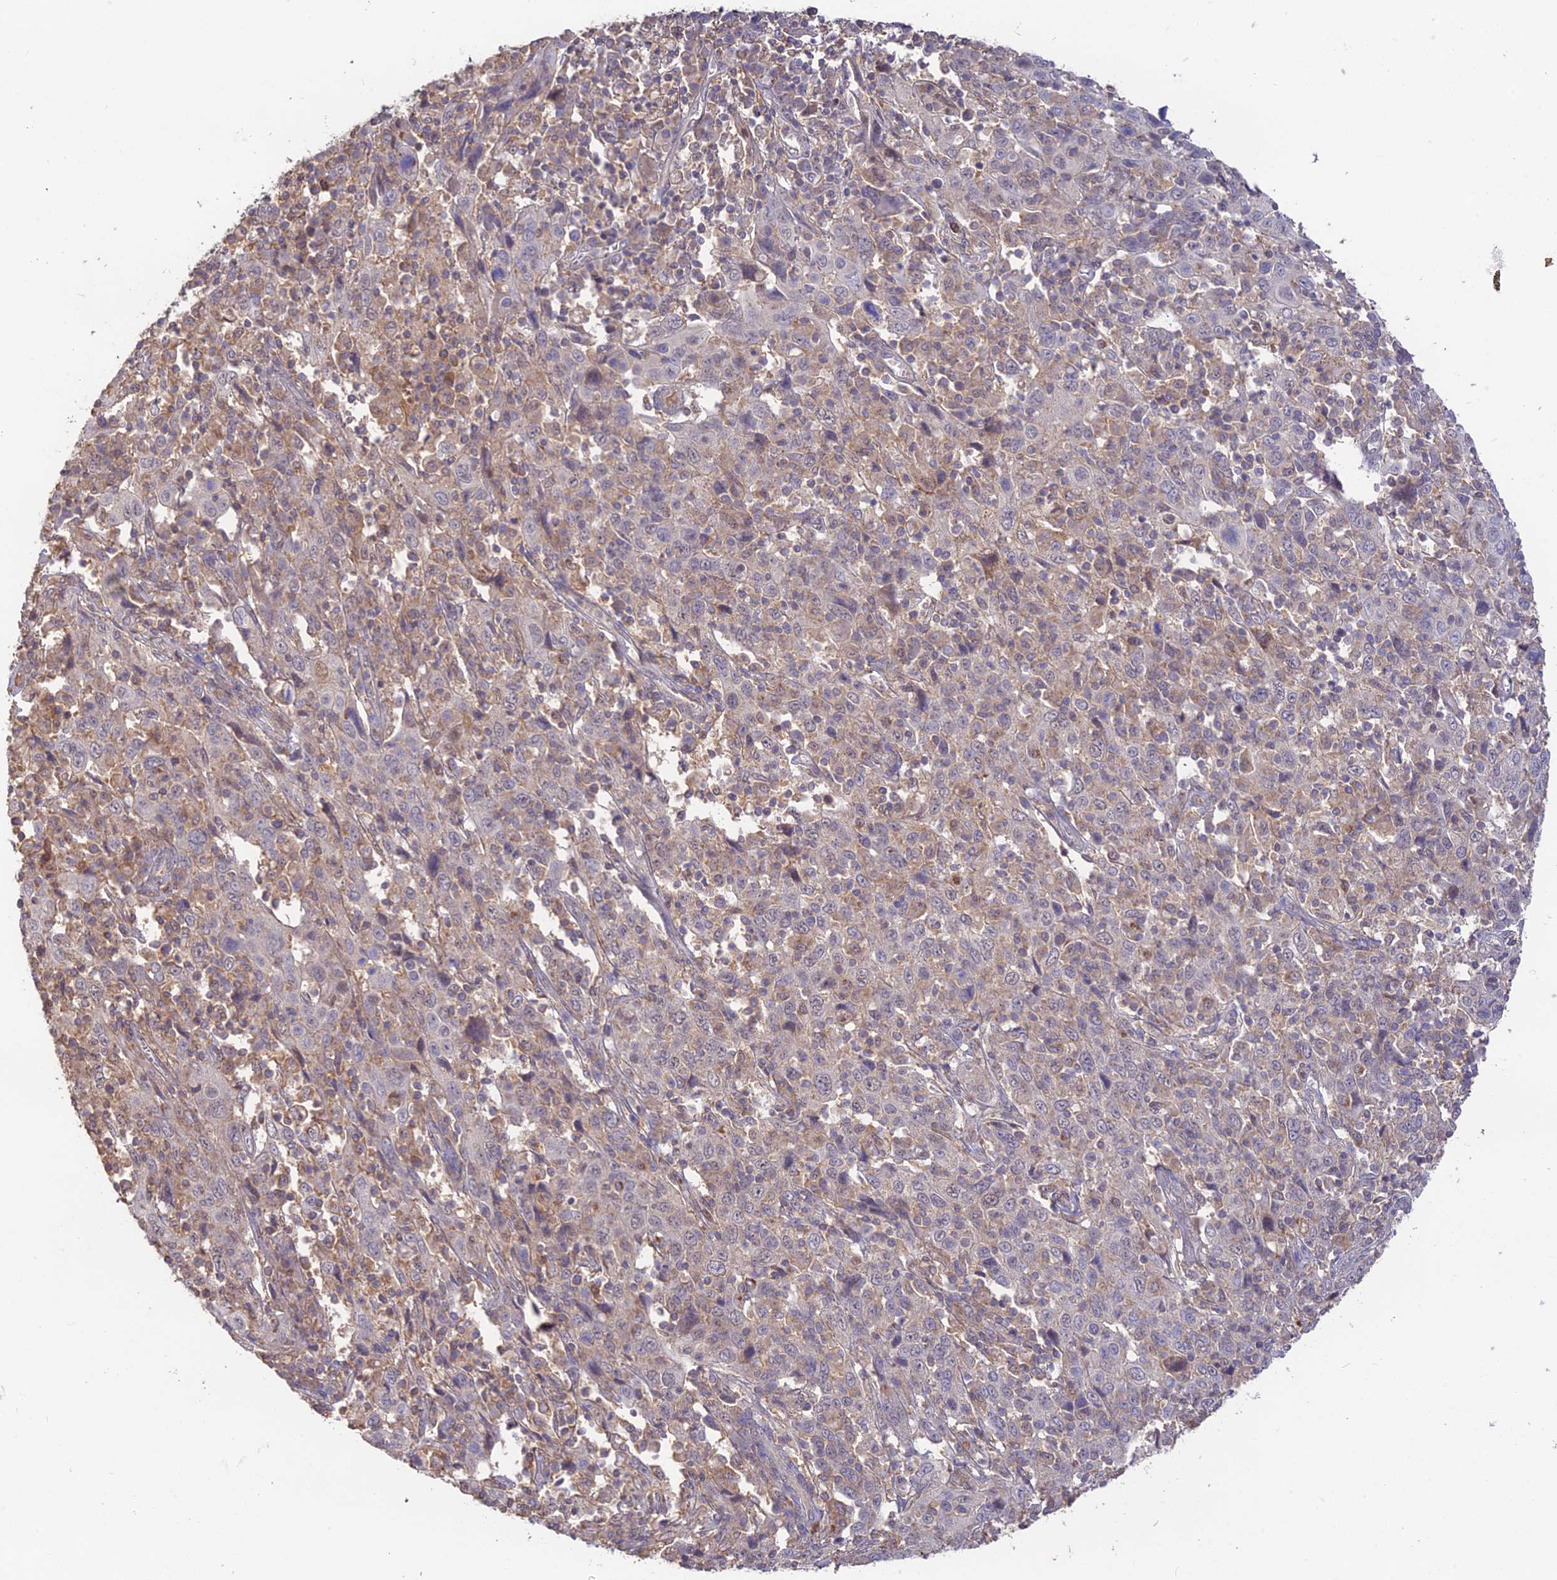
{"staining": {"intensity": "weak", "quantity": "<25%", "location": "cytoplasmic/membranous"}, "tissue": "cervical cancer", "cell_type": "Tumor cells", "image_type": "cancer", "snomed": [{"axis": "morphology", "description": "Squamous cell carcinoma, NOS"}, {"axis": "topography", "description": "Cervix"}], "caption": "High power microscopy micrograph of an immunohistochemistry (IHC) histopathology image of squamous cell carcinoma (cervical), revealing no significant expression in tumor cells.", "gene": "CLCF1", "patient": {"sex": "female", "age": 46}}